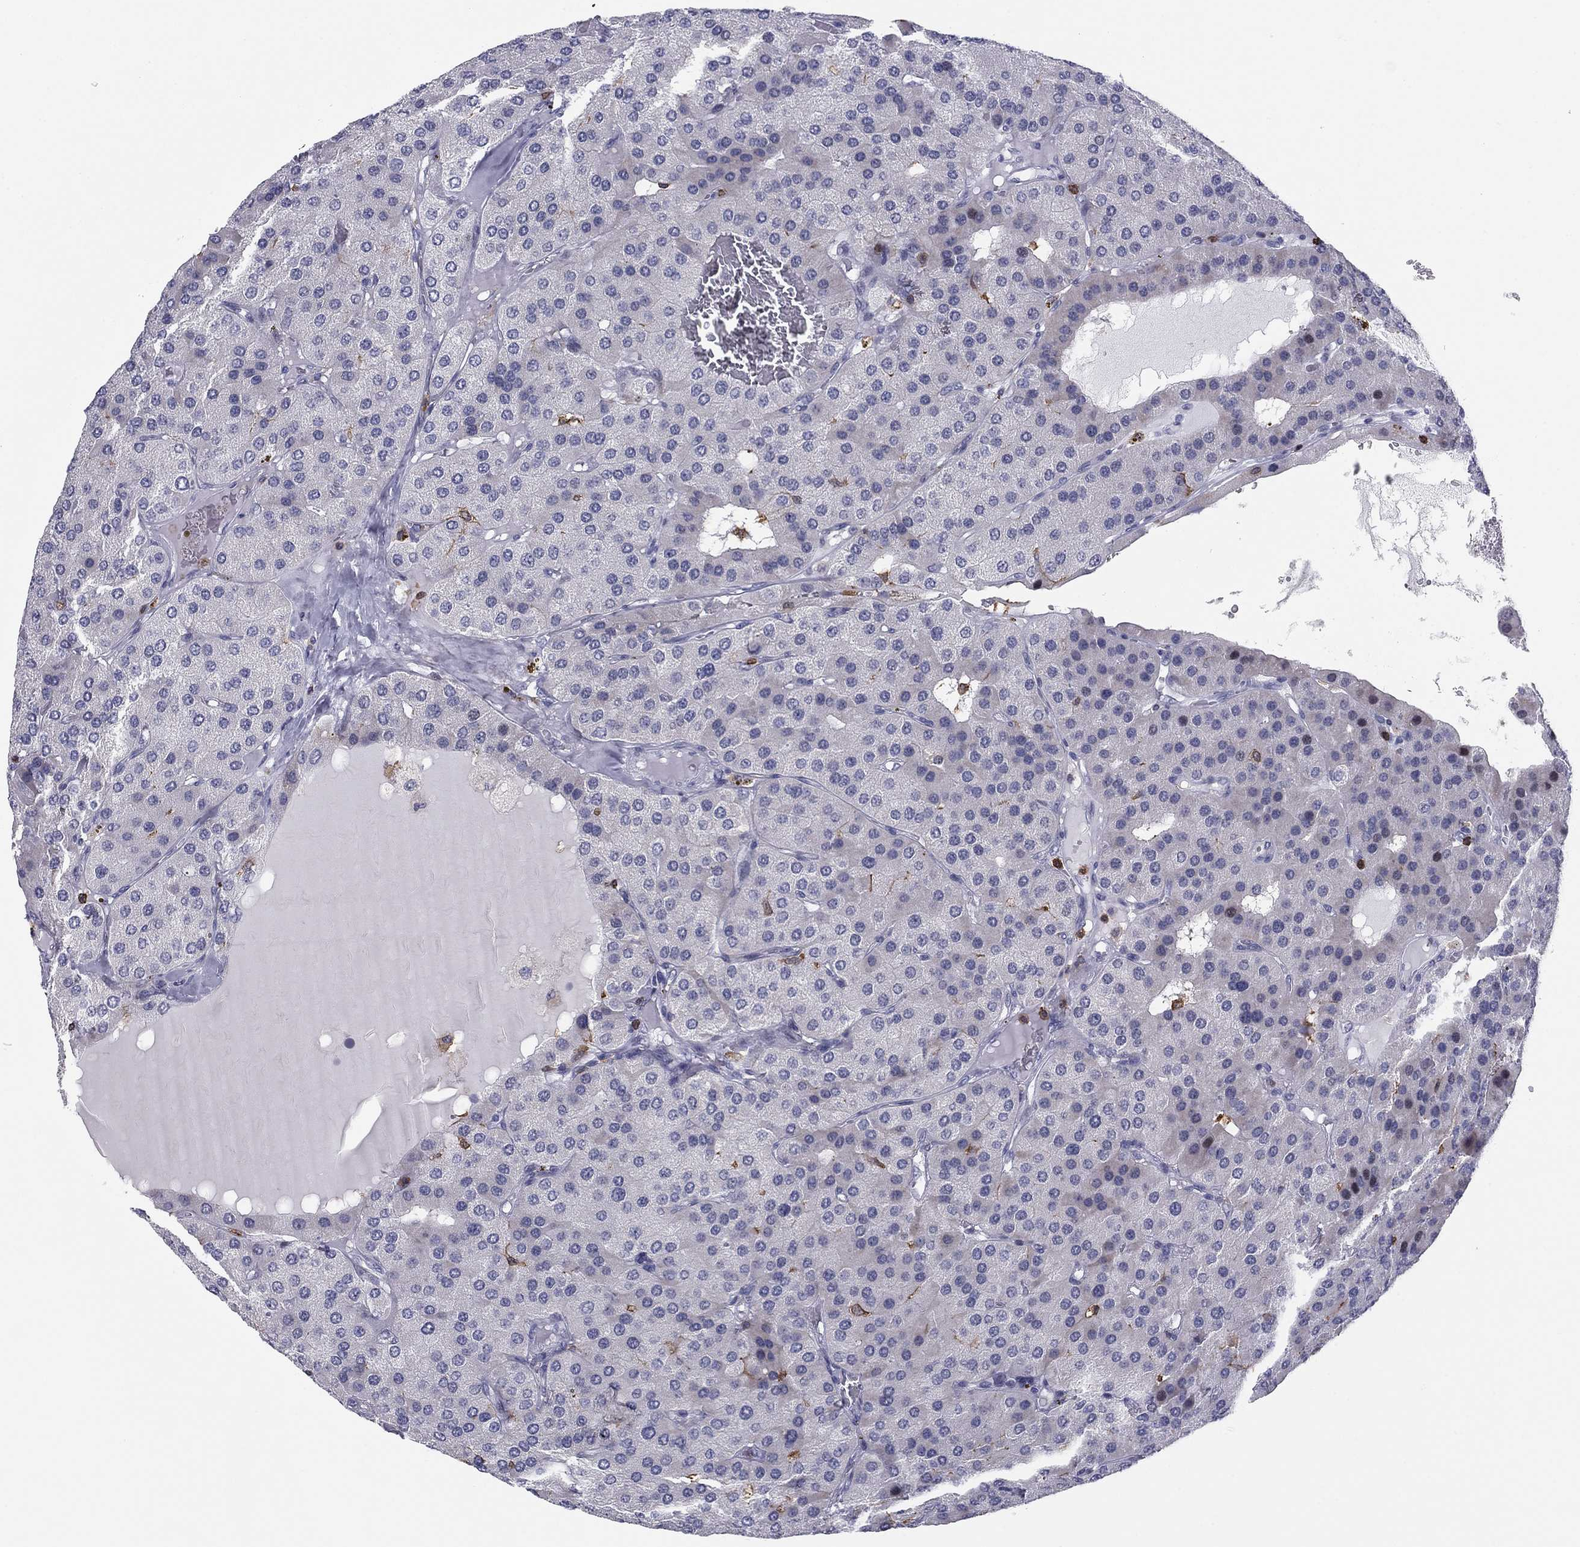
{"staining": {"intensity": "negative", "quantity": "none", "location": "none"}, "tissue": "parathyroid gland", "cell_type": "Glandular cells", "image_type": "normal", "snomed": [{"axis": "morphology", "description": "Normal tissue, NOS"}, {"axis": "morphology", "description": "Adenoma, NOS"}, {"axis": "topography", "description": "Parathyroid gland"}], "caption": "Immunohistochemistry (IHC) photomicrograph of normal parathyroid gland stained for a protein (brown), which exhibits no positivity in glandular cells.", "gene": "ARHGAP27", "patient": {"sex": "female", "age": 86}}